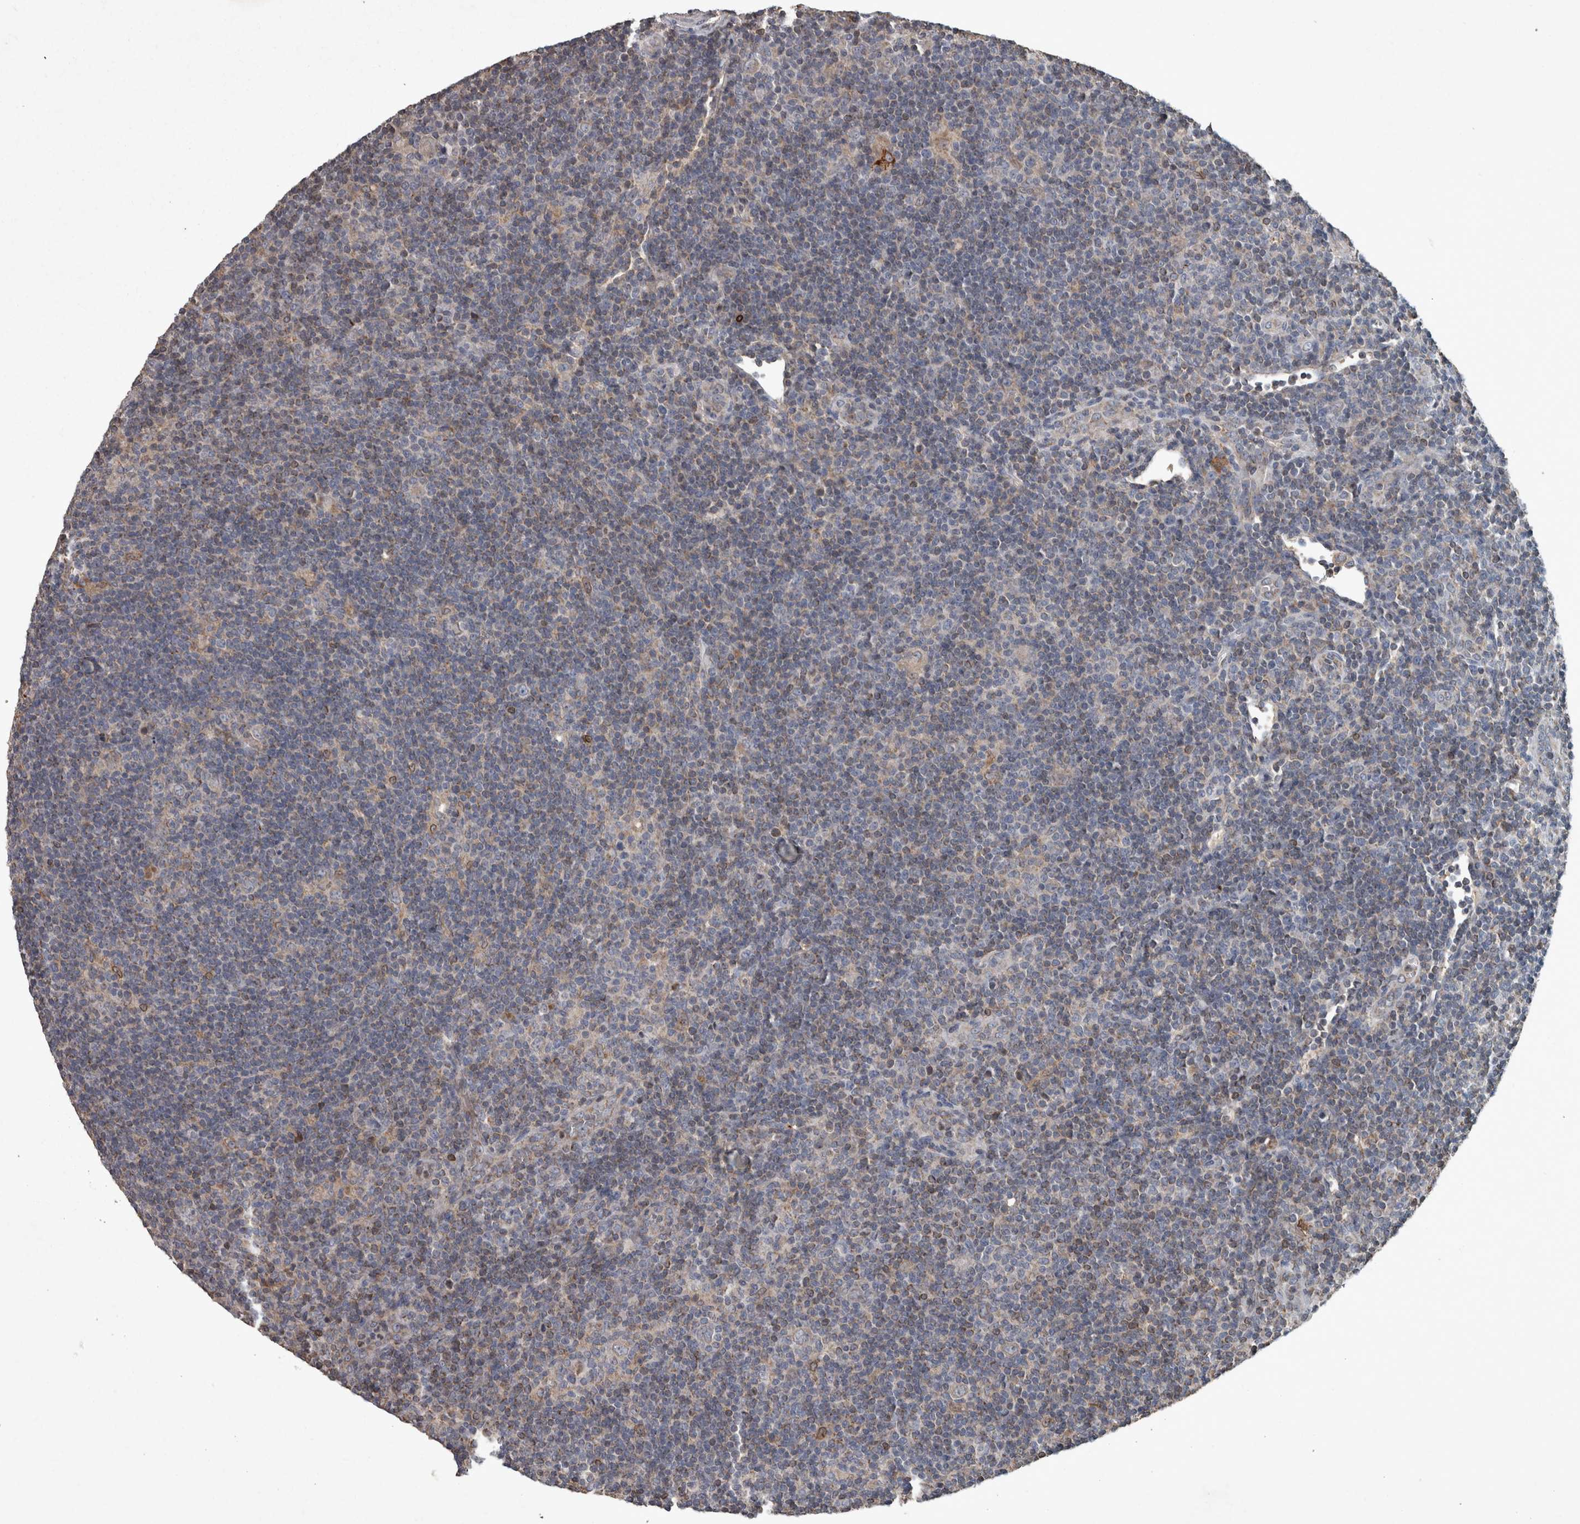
{"staining": {"intensity": "negative", "quantity": "none", "location": "none"}, "tissue": "lymphoma", "cell_type": "Tumor cells", "image_type": "cancer", "snomed": [{"axis": "morphology", "description": "Hodgkin's disease, NOS"}, {"axis": "topography", "description": "Lymph node"}], "caption": "High power microscopy micrograph of an IHC image of lymphoma, revealing no significant positivity in tumor cells.", "gene": "PPP1R3C", "patient": {"sex": "female", "age": 57}}